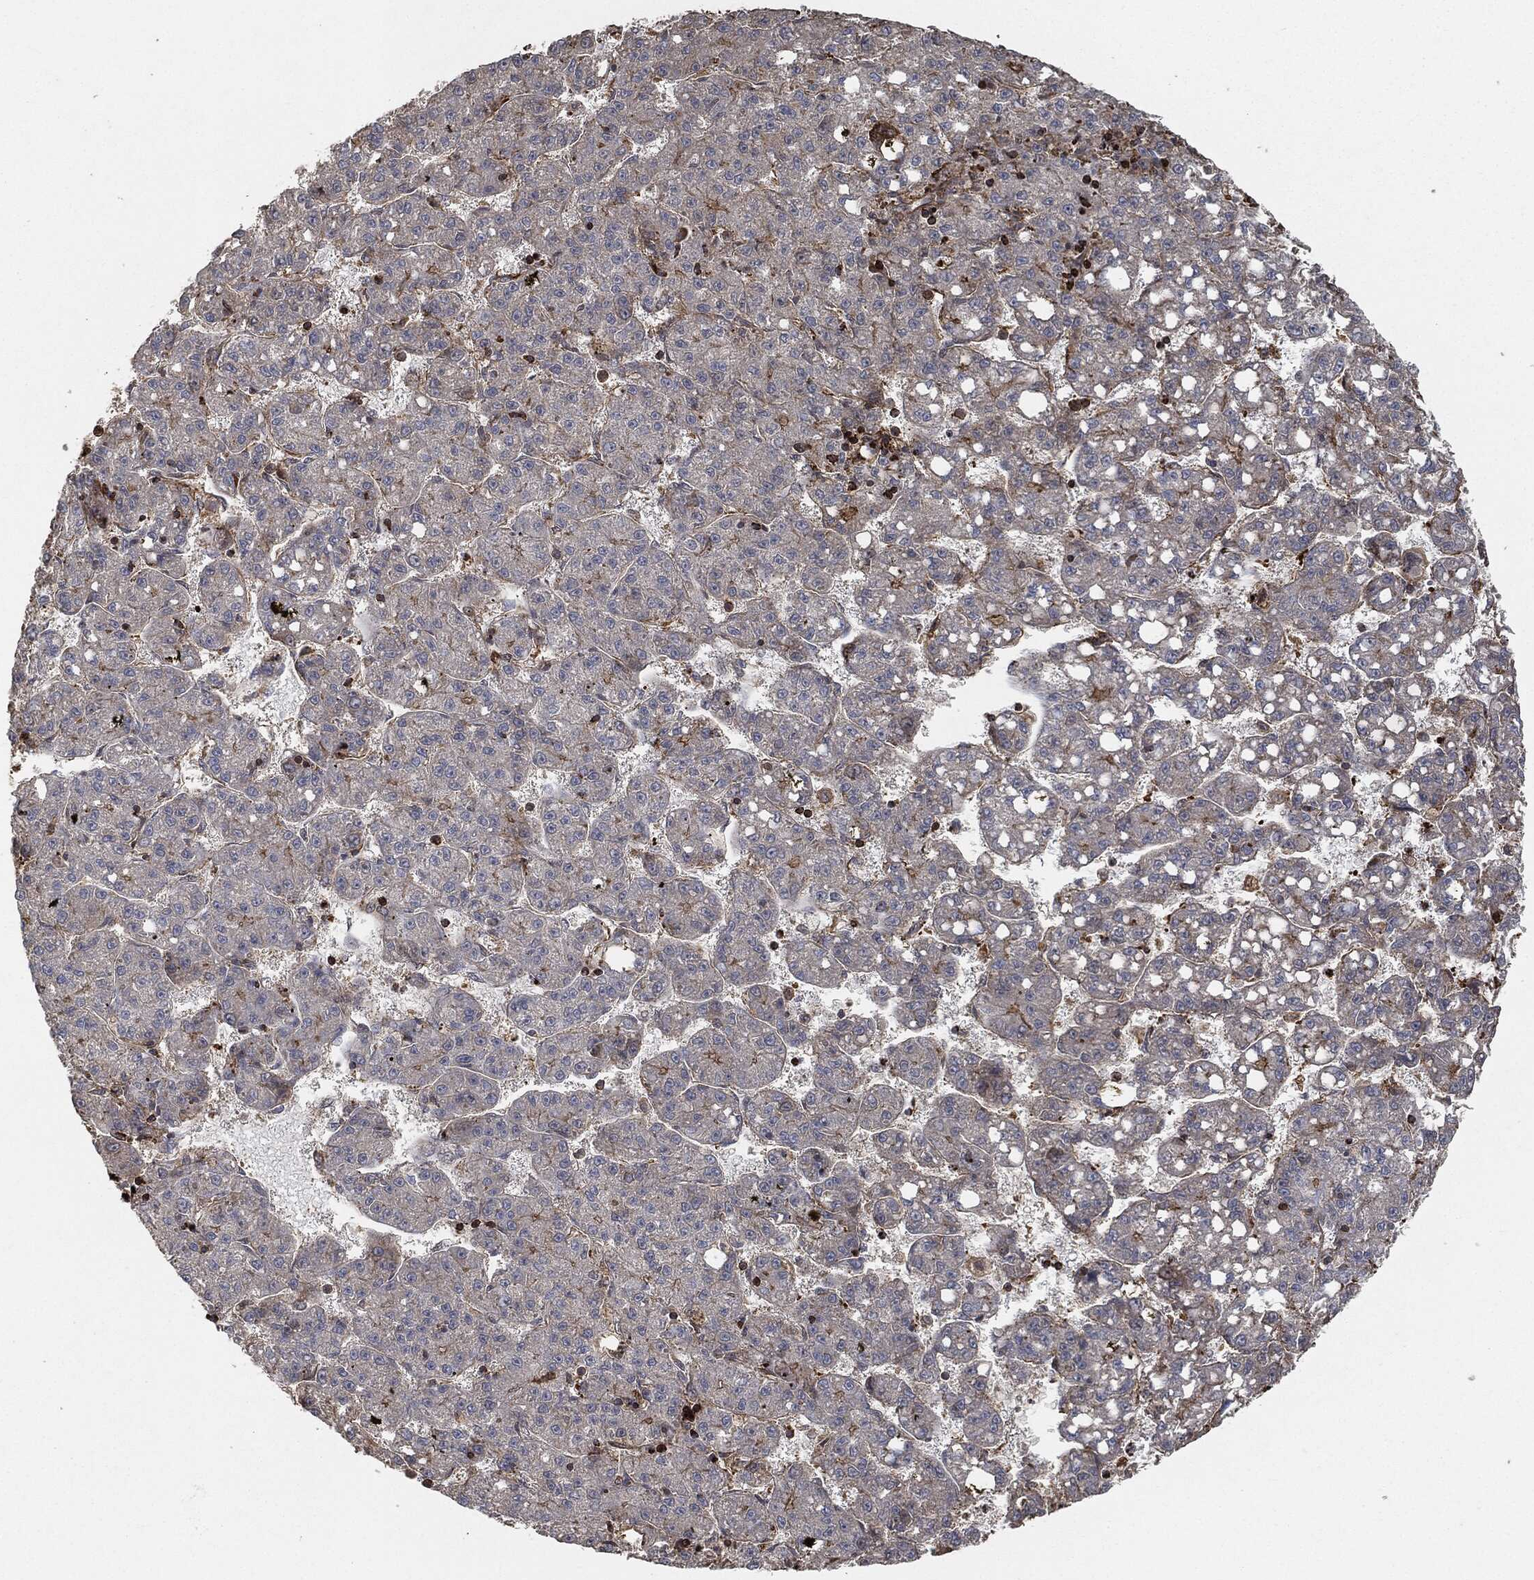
{"staining": {"intensity": "negative", "quantity": "none", "location": "none"}, "tissue": "liver cancer", "cell_type": "Tumor cells", "image_type": "cancer", "snomed": [{"axis": "morphology", "description": "Carcinoma, Hepatocellular, NOS"}, {"axis": "topography", "description": "Liver"}], "caption": "This histopathology image is of hepatocellular carcinoma (liver) stained with IHC to label a protein in brown with the nuclei are counter-stained blue. There is no positivity in tumor cells.", "gene": "TPT1", "patient": {"sex": "female", "age": 65}}